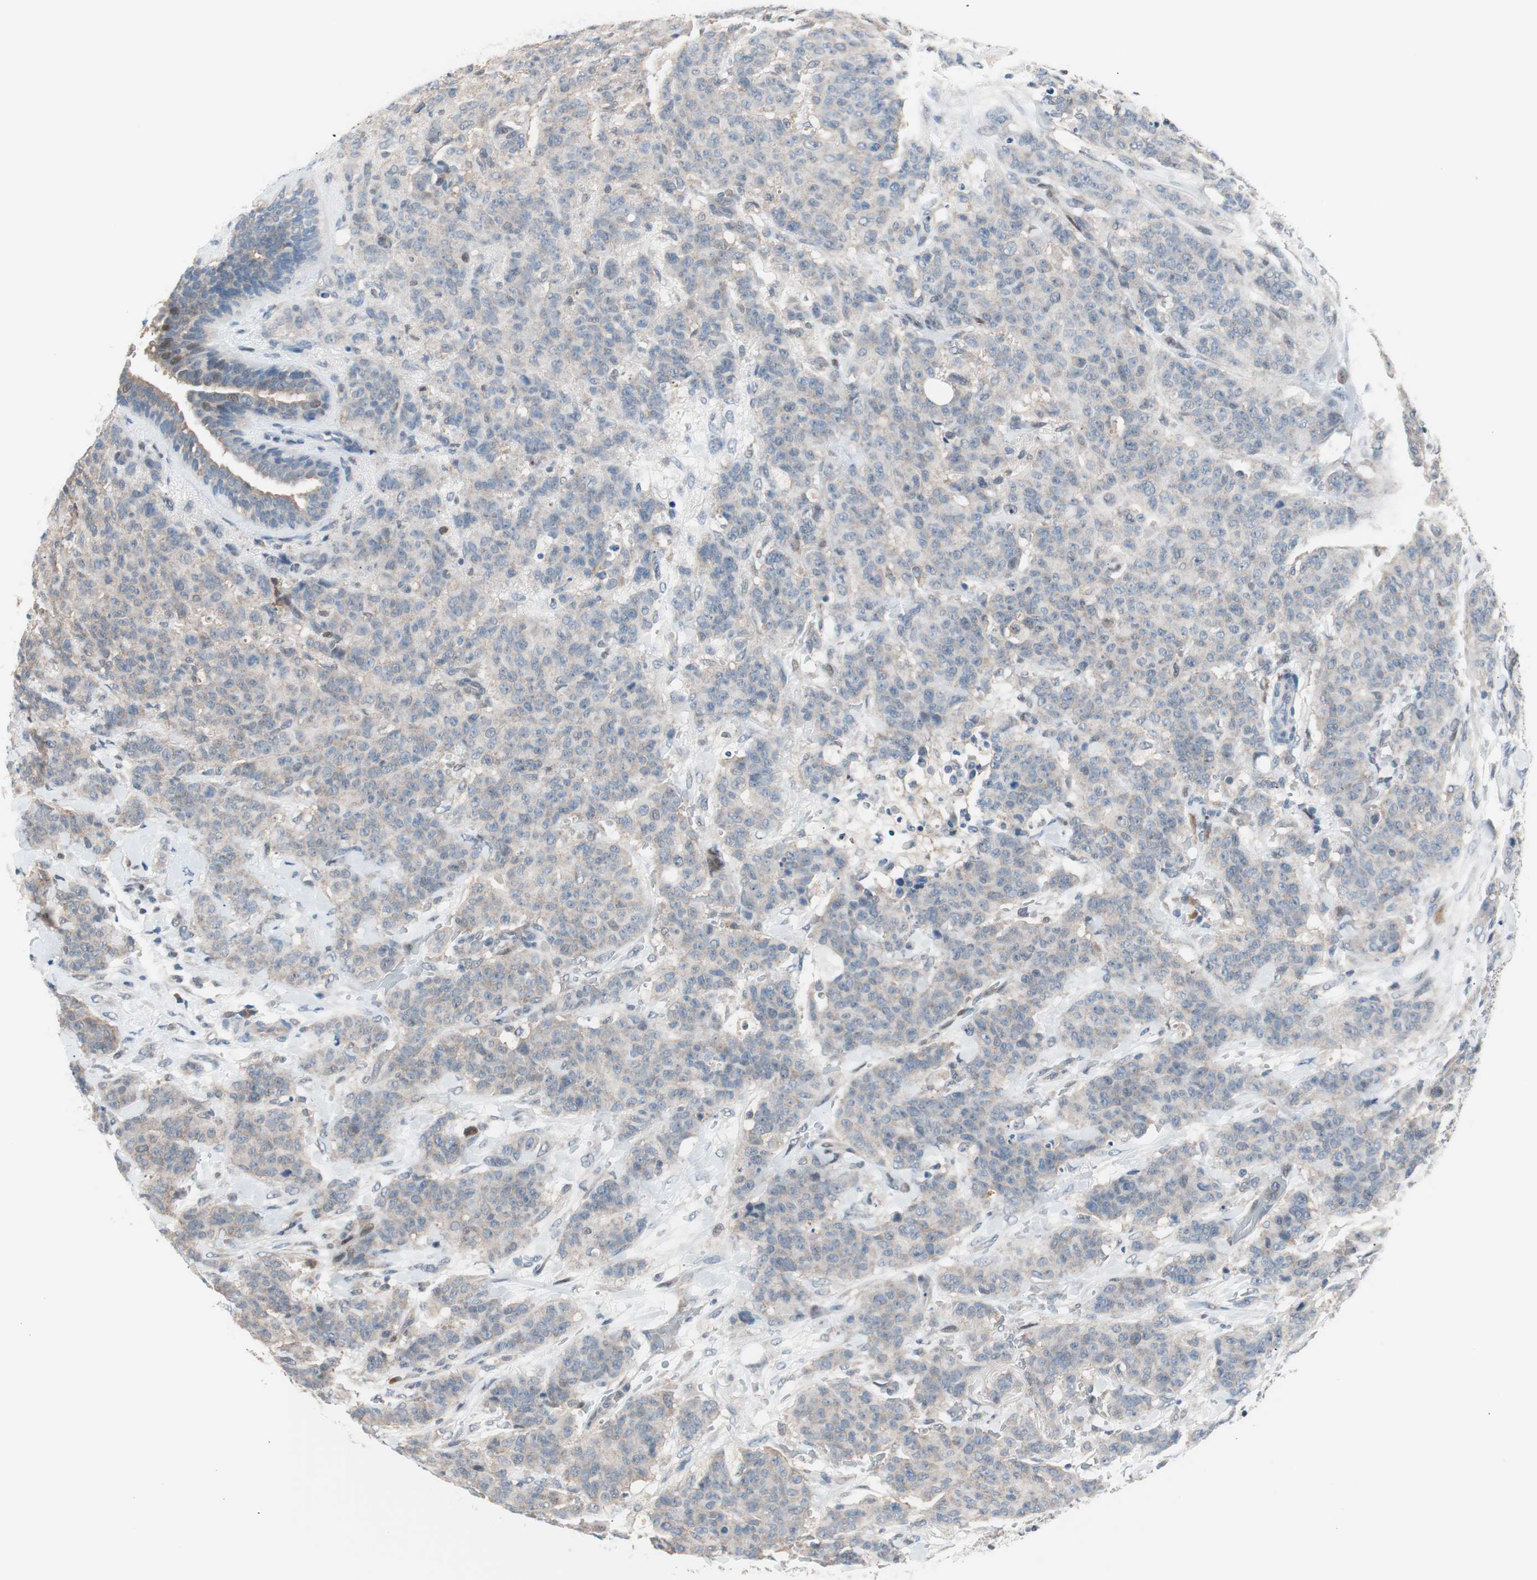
{"staining": {"intensity": "negative", "quantity": "none", "location": "none"}, "tissue": "breast cancer", "cell_type": "Tumor cells", "image_type": "cancer", "snomed": [{"axis": "morphology", "description": "Duct carcinoma"}, {"axis": "topography", "description": "Breast"}], "caption": "Tumor cells are negative for brown protein staining in breast invasive ductal carcinoma.", "gene": "POLH", "patient": {"sex": "female", "age": 40}}